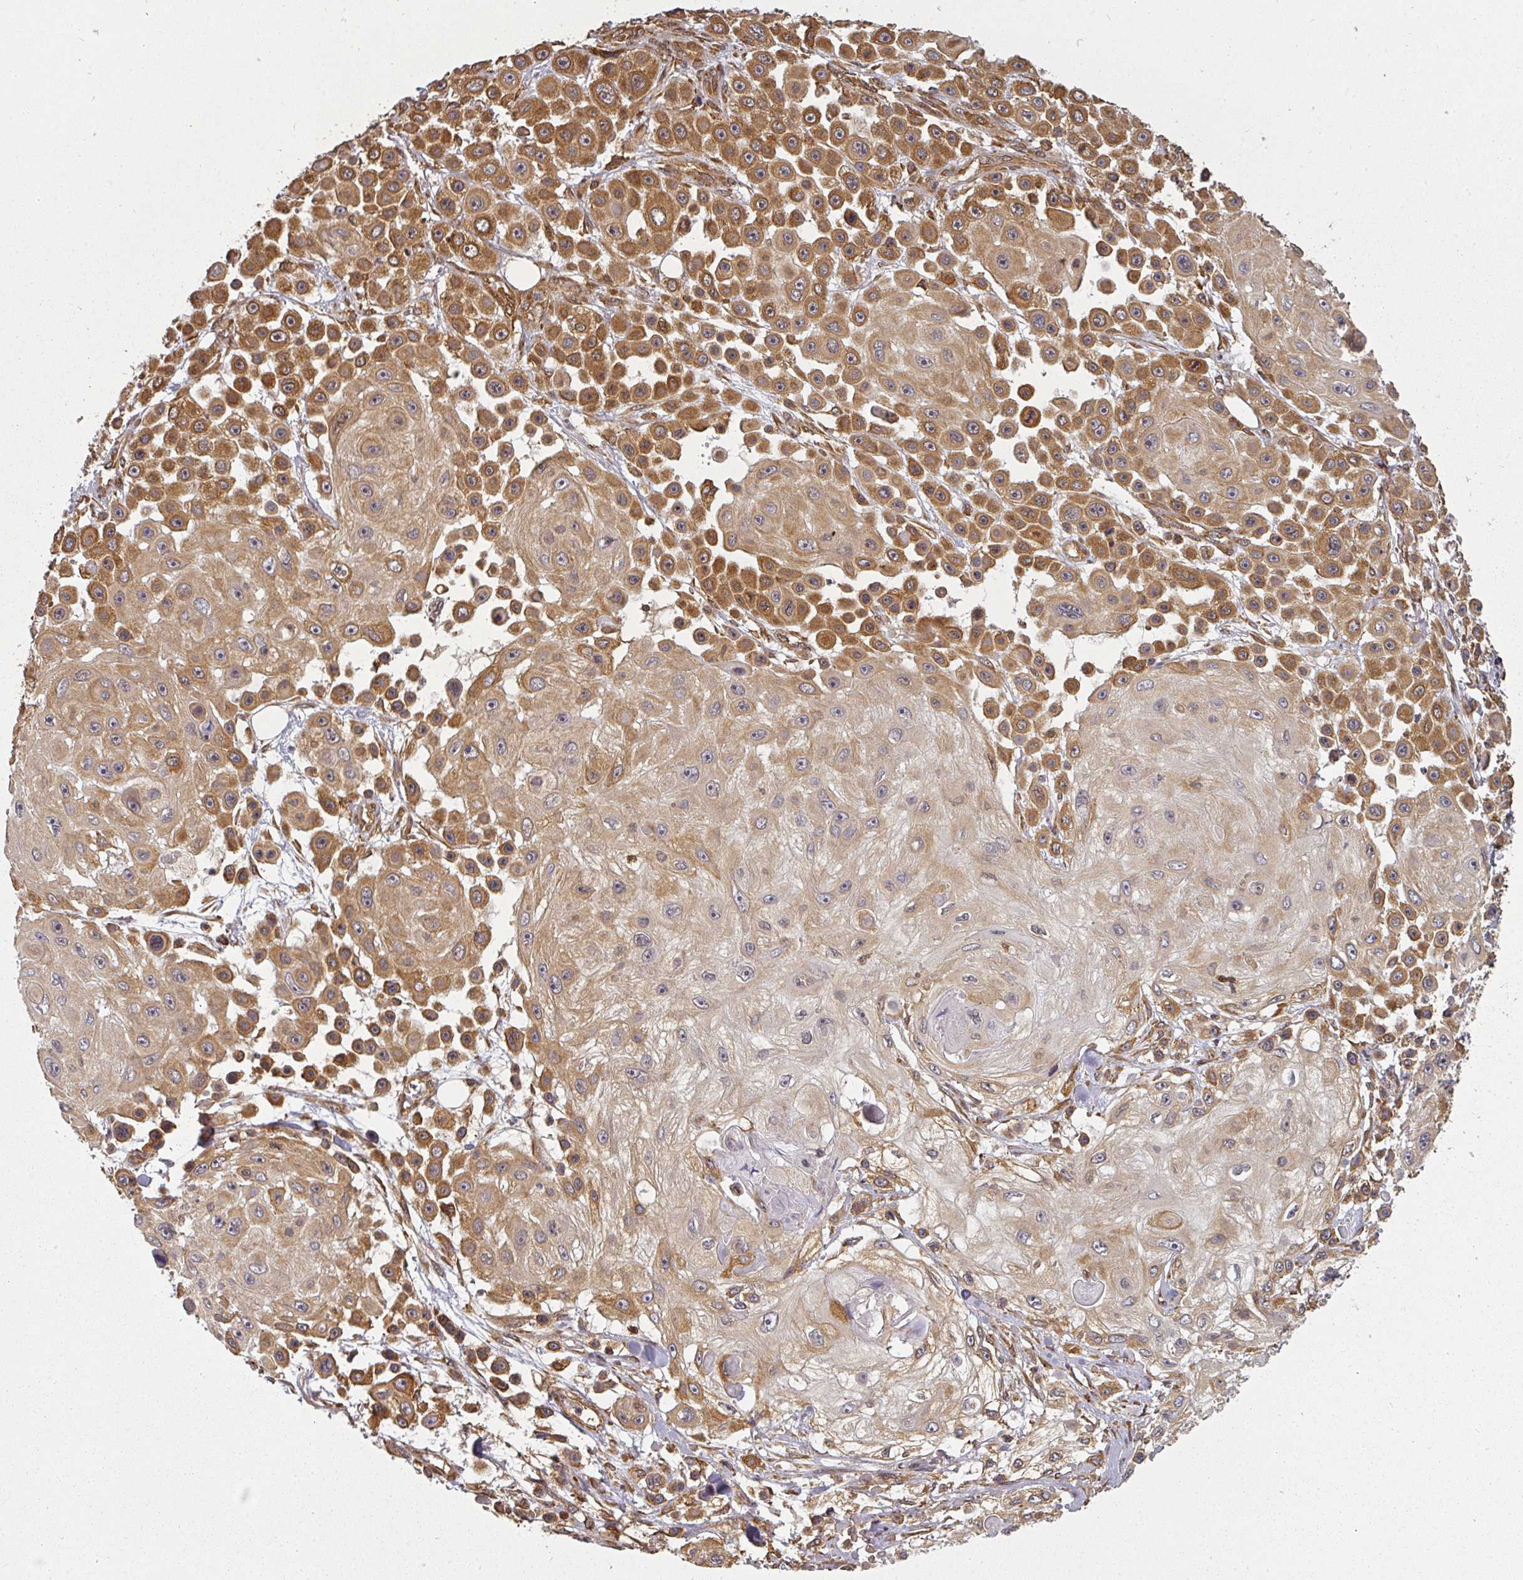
{"staining": {"intensity": "strong", "quantity": ">75%", "location": "cytoplasmic/membranous"}, "tissue": "skin cancer", "cell_type": "Tumor cells", "image_type": "cancer", "snomed": [{"axis": "morphology", "description": "Squamous cell carcinoma, NOS"}, {"axis": "topography", "description": "Skin"}], "caption": "Protein expression analysis of human skin cancer (squamous cell carcinoma) reveals strong cytoplasmic/membranous staining in approximately >75% of tumor cells.", "gene": "PPP6R3", "patient": {"sex": "male", "age": 67}}